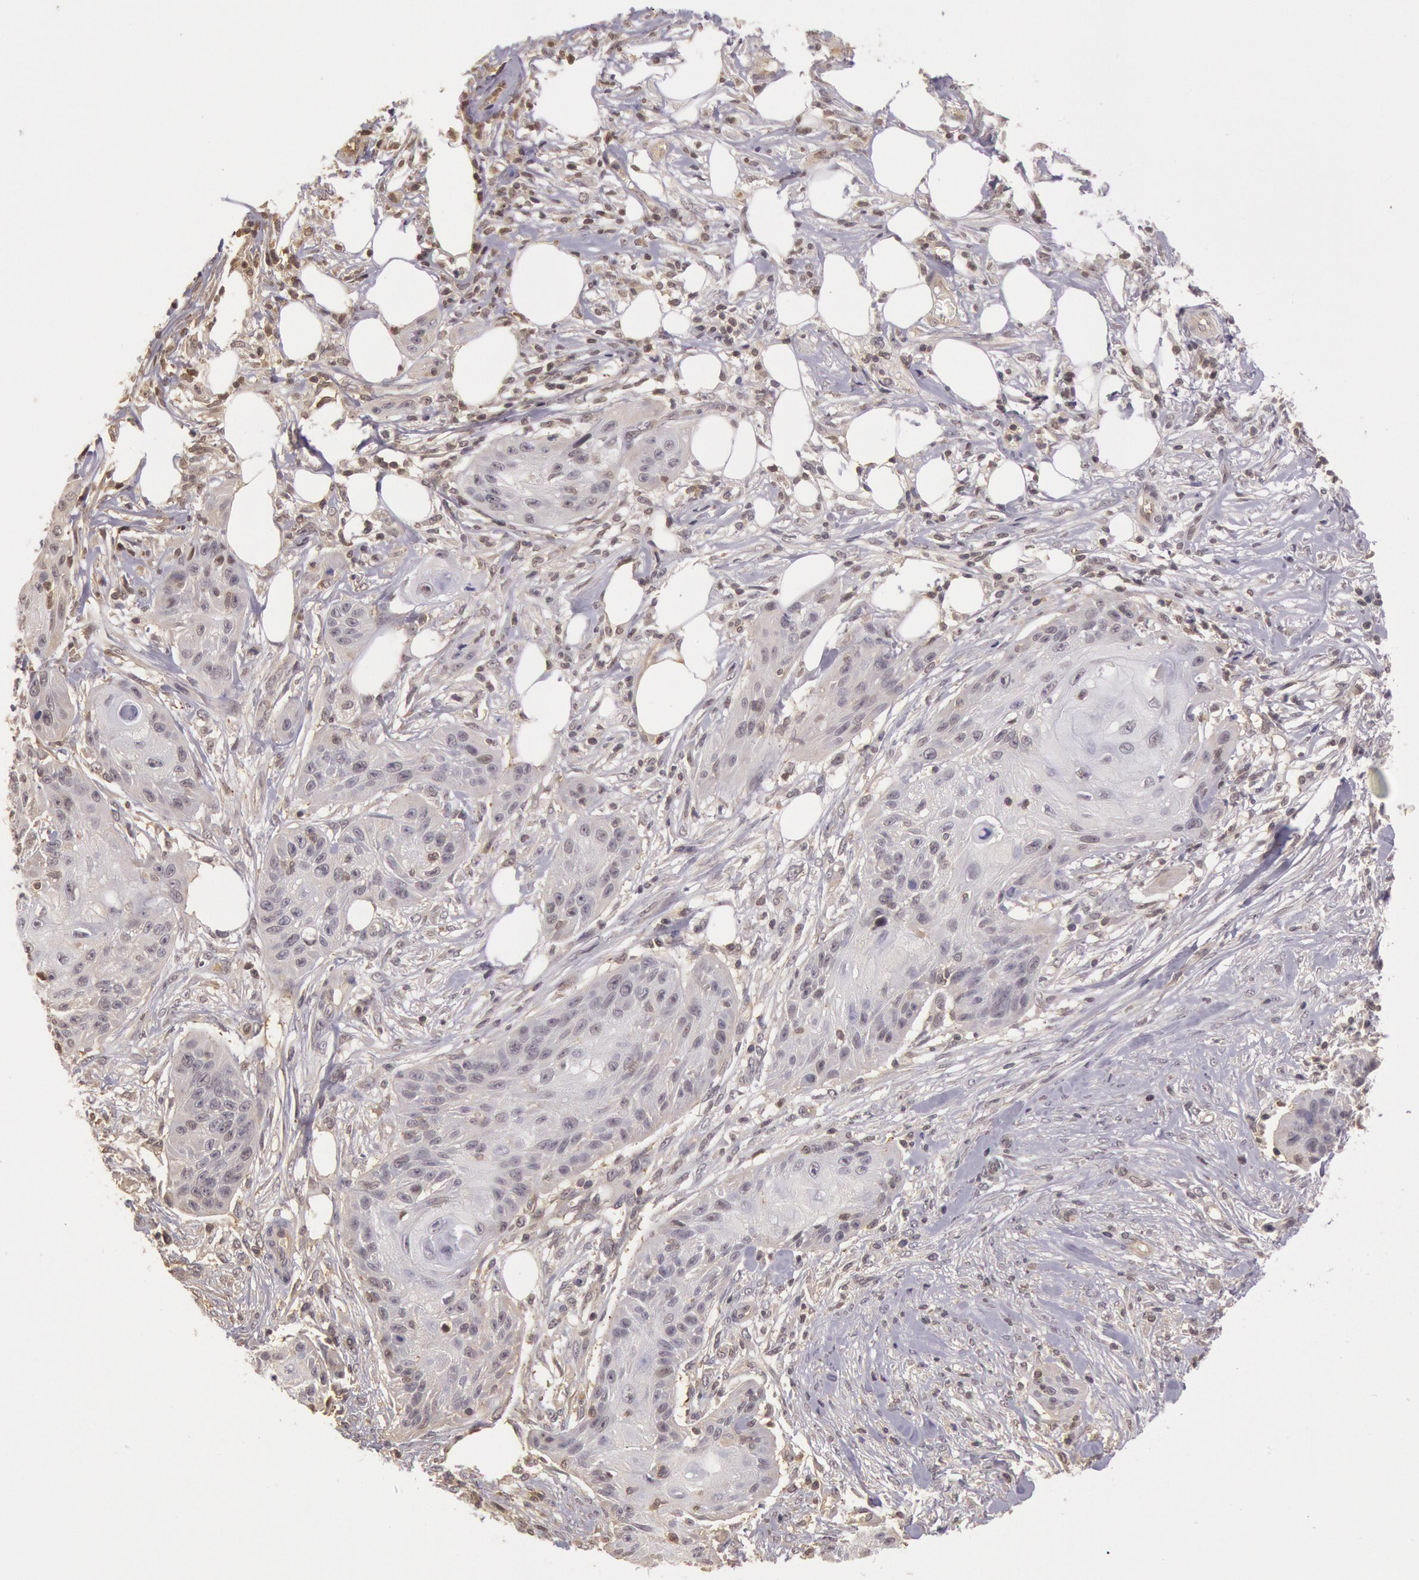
{"staining": {"intensity": "weak", "quantity": "<25%", "location": "cytoplasmic/membranous,nuclear"}, "tissue": "skin cancer", "cell_type": "Tumor cells", "image_type": "cancer", "snomed": [{"axis": "morphology", "description": "Squamous cell carcinoma, NOS"}, {"axis": "topography", "description": "Skin"}], "caption": "A high-resolution image shows immunohistochemistry staining of squamous cell carcinoma (skin), which shows no significant positivity in tumor cells. The staining is performed using DAB brown chromogen with nuclei counter-stained in using hematoxylin.", "gene": "HIF1A", "patient": {"sex": "female", "age": 88}}